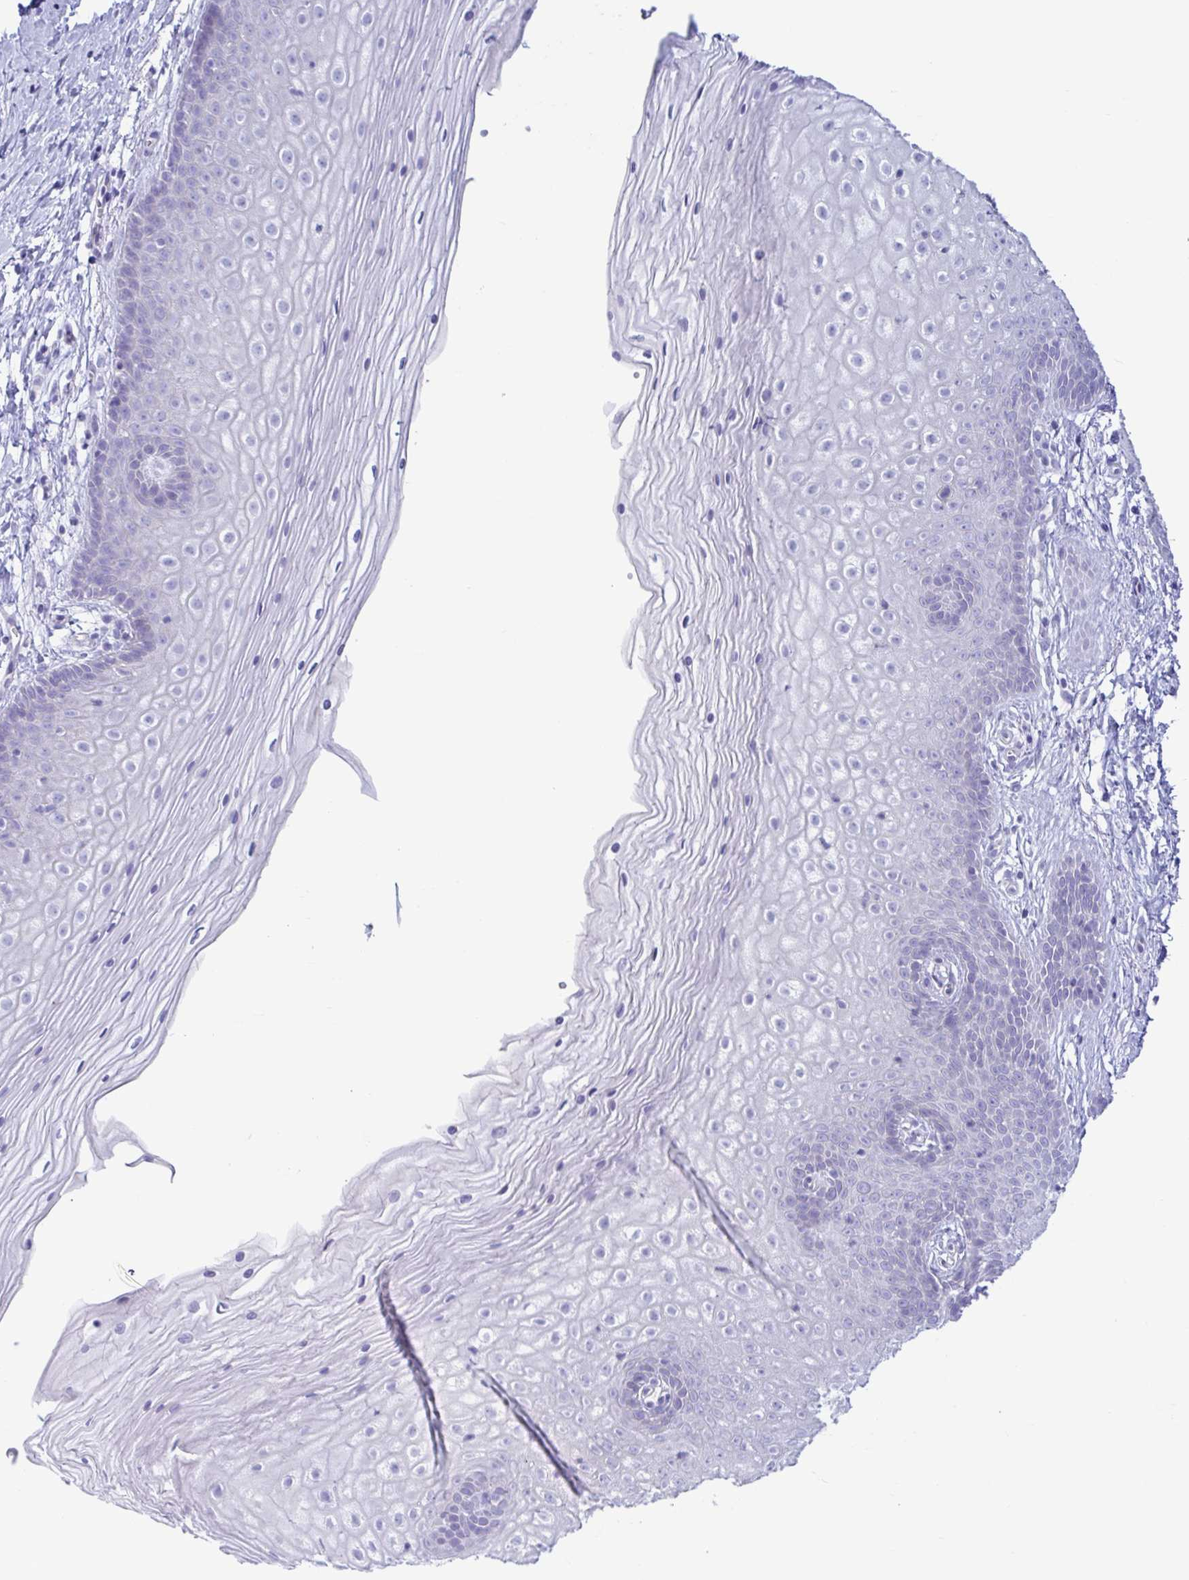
{"staining": {"intensity": "negative", "quantity": "none", "location": "none"}, "tissue": "vagina", "cell_type": "Squamous epithelial cells", "image_type": "normal", "snomed": [{"axis": "morphology", "description": "Normal tissue, NOS"}, {"axis": "topography", "description": "Vagina"}], "caption": "Immunohistochemistry of unremarkable vagina reveals no staining in squamous epithelial cells. (Stains: DAB immunohistochemistry (IHC) with hematoxylin counter stain, Microscopy: brightfield microscopy at high magnification).", "gene": "TNNI2", "patient": {"sex": "female", "age": 38}}